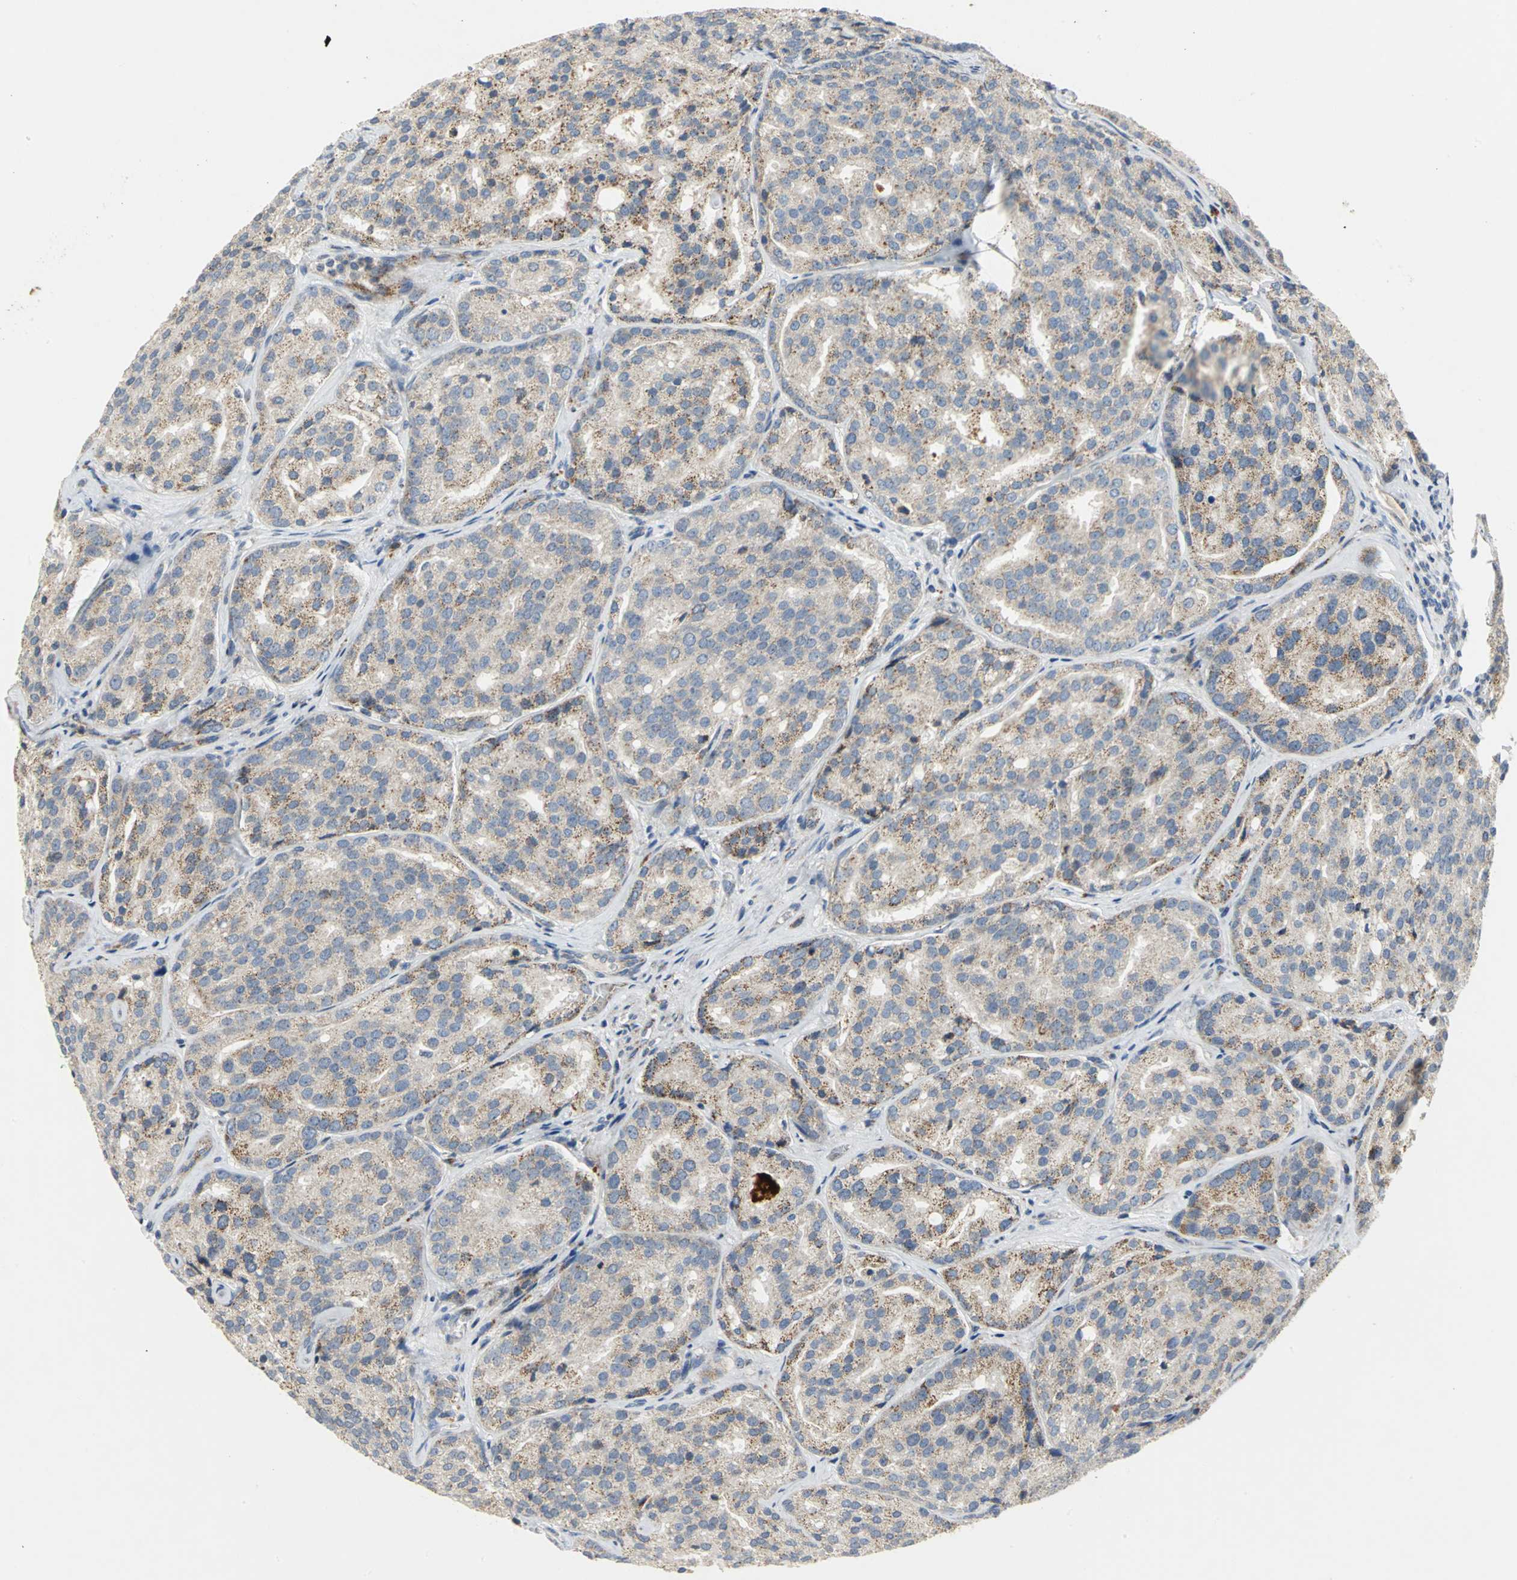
{"staining": {"intensity": "moderate", "quantity": "25%-75%", "location": "cytoplasmic/membranous"}, "tissue": "prostate cancer", "cell_type": "Tumor cells", "image_type": "cancer", "snomed": [{"axis": "morphology", "description": "Adenocarcinoma, High grade"}, {"axis": "topography", "description": "Prostate"}], "caption": "Prostate adenocarcinoma (high-grade) stained with a brown dye reveals moderate cytoplasmic/membranous positive positivity in approximately 25%-75% of tumor cells.", "gene": "SPPL2B", "patient": {"sex": "male", "age": 64}}